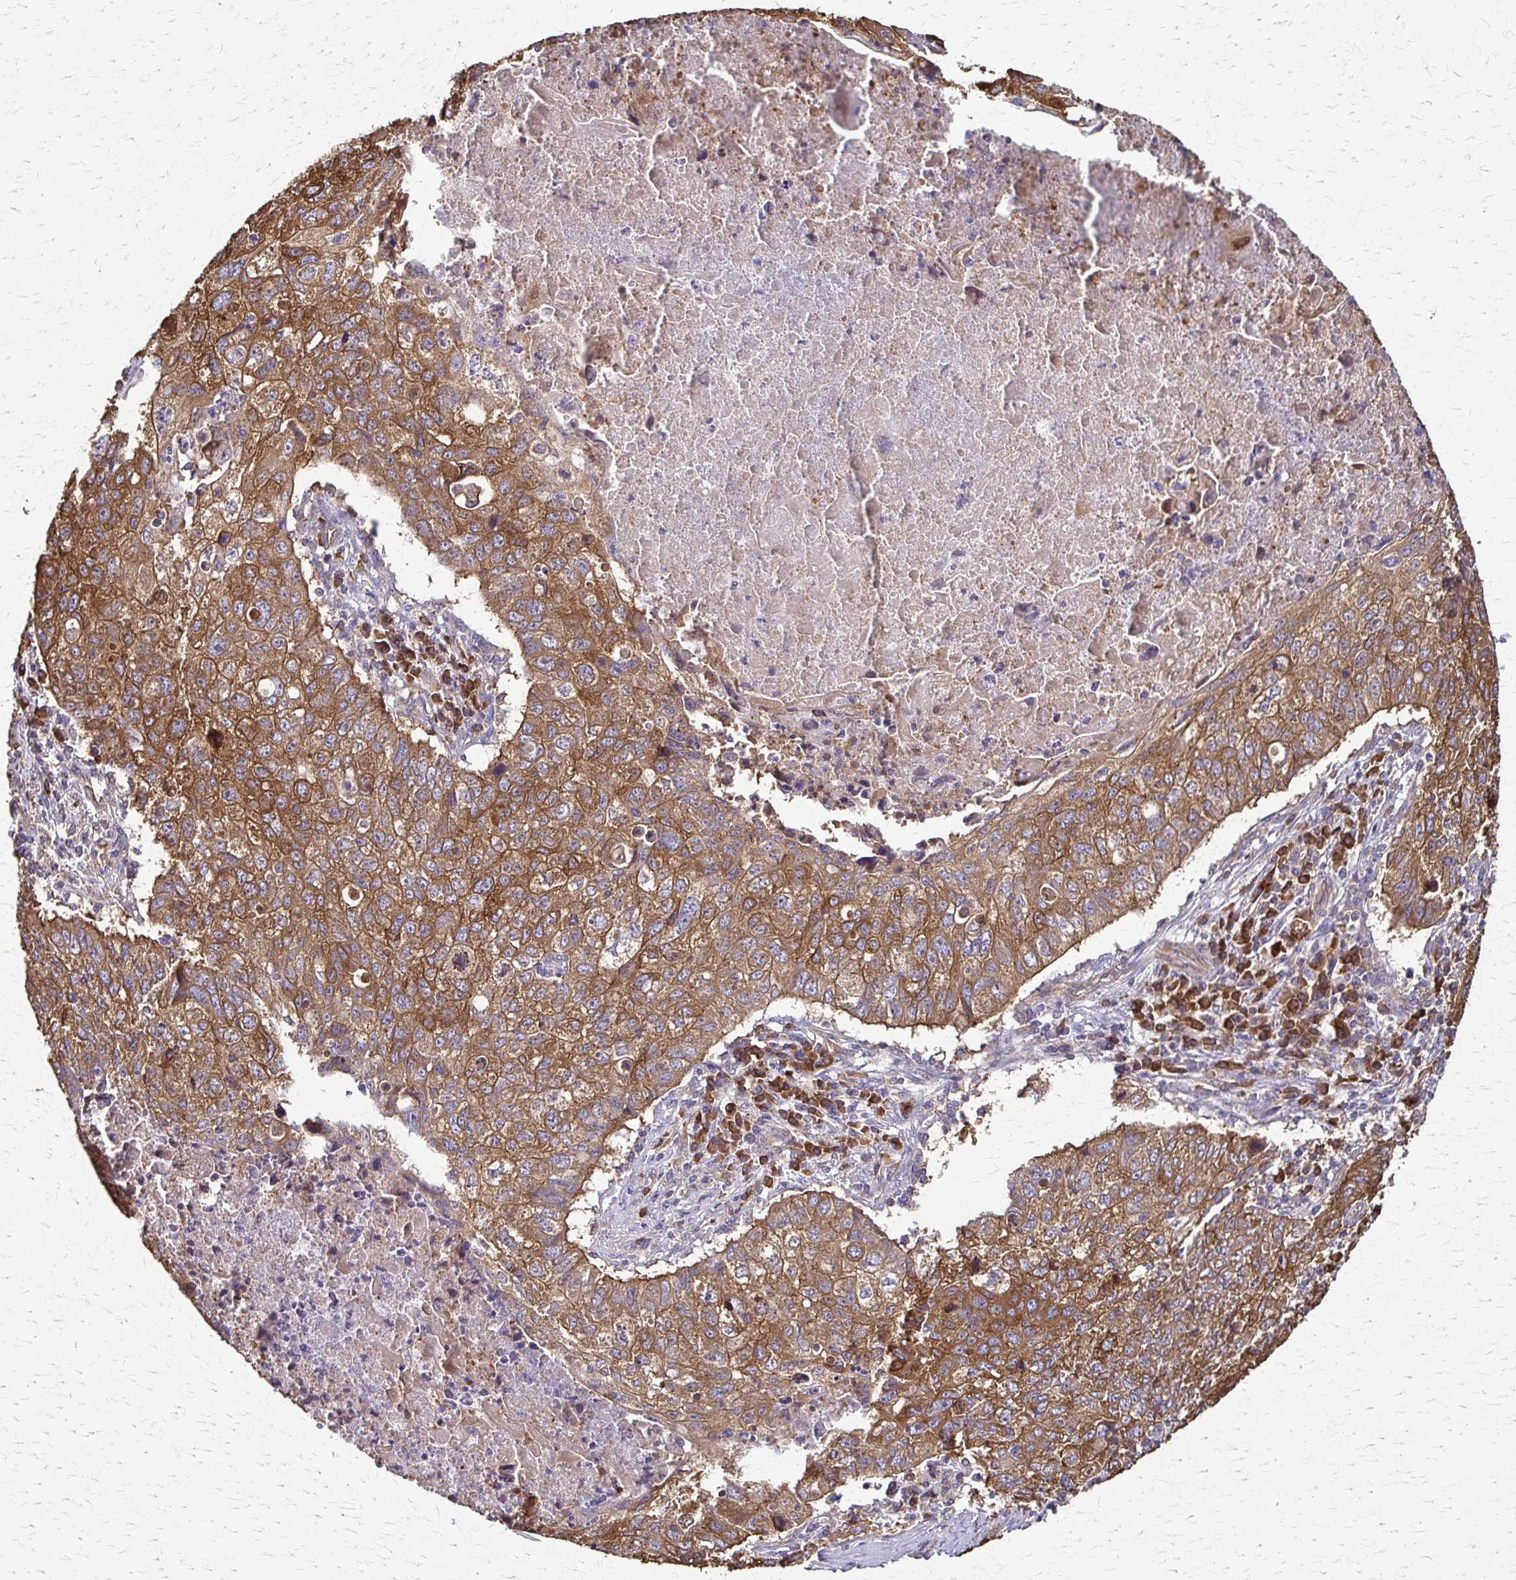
{"staining": {"intensity": "moderate", "quantity": ">75%", "location": "cytoplasmic/membranous"}, "tissue": "lung cancer", "cell_type": "Tumor cells", "image_type": "cancer", "snomed": [{"axis": "morphology", "description": "Normal morphology"}, {"axis": "morphology", "description": "Aneuploidy"}, {"axis": "morphology", "description": "Squamous cell carcinoma, NOS"}, {"axis": "topography", "description": "Lymph node"}, {"axis": "topography", "description": "Lung"}], "caption": "Moderate cytoplasmic/membranous staining for a protein is appreciated in approximately >75% of tumor cells of lung squamous cell carcinoma using immunohistochemistry (IHC).", "gene": "EEF2", "patient": {"sex": "female", "age": 76}}